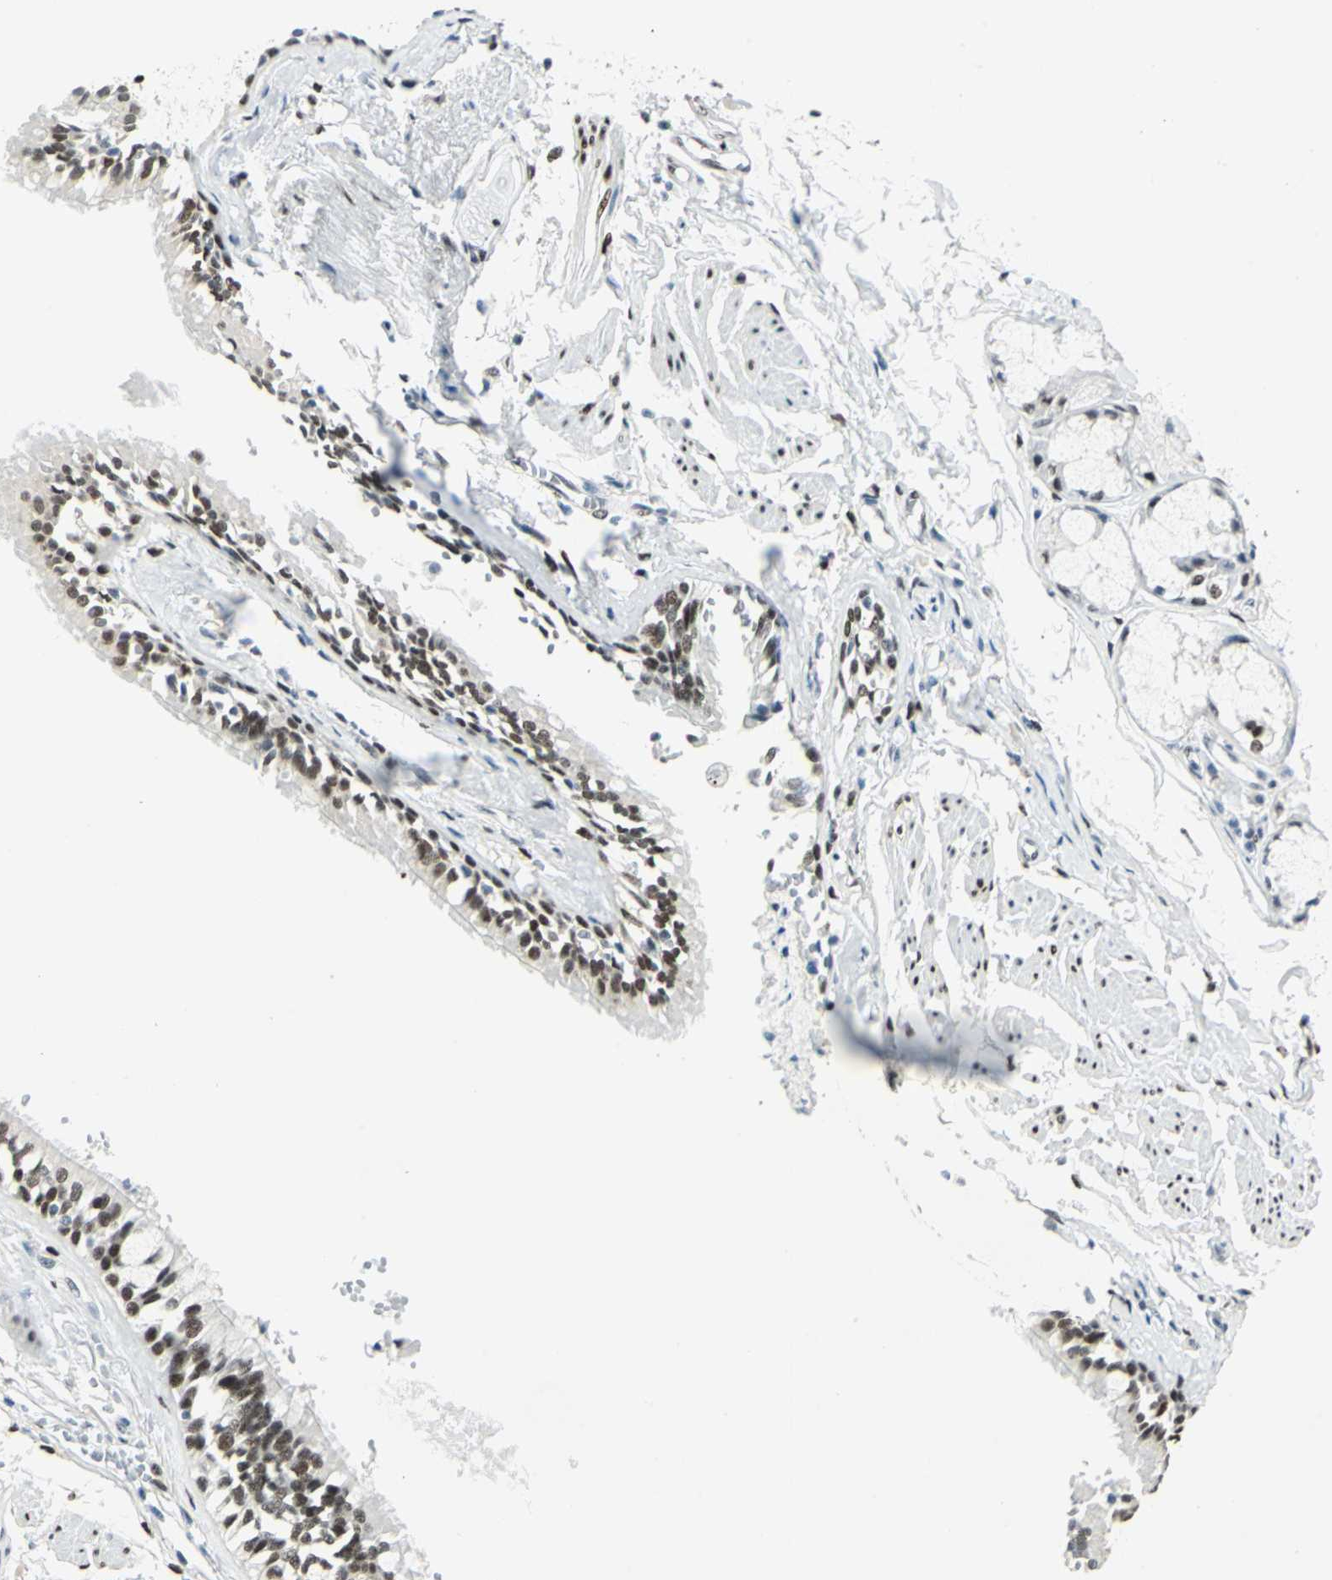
{"staining": {"intensity": "strong", "quantity": ">75%", "location": "nuclear"}, "tissue": "bronchus", "cell_type": "Respiratory epithelial cells", "image_type": "normal", "snomed": [{"axis": "morphology", "description": "Normal tissue, NOS"}, {"axis": "topography", "description": "Bronchus"}, {"axis": "topography", "description": "Lung"}], "caption": "A high-resolution micrograph shows IHC staining of benign bronchus, which reveals strong nuclear staining in approximately >75% of respiratory epithelial cells. (DAB (3,3'-diaminobenzidine) = brown stain, brightfield microscopy at high magnification).", "gene": "MEIS2", "patient": {"sex": "female", "age": 56}}